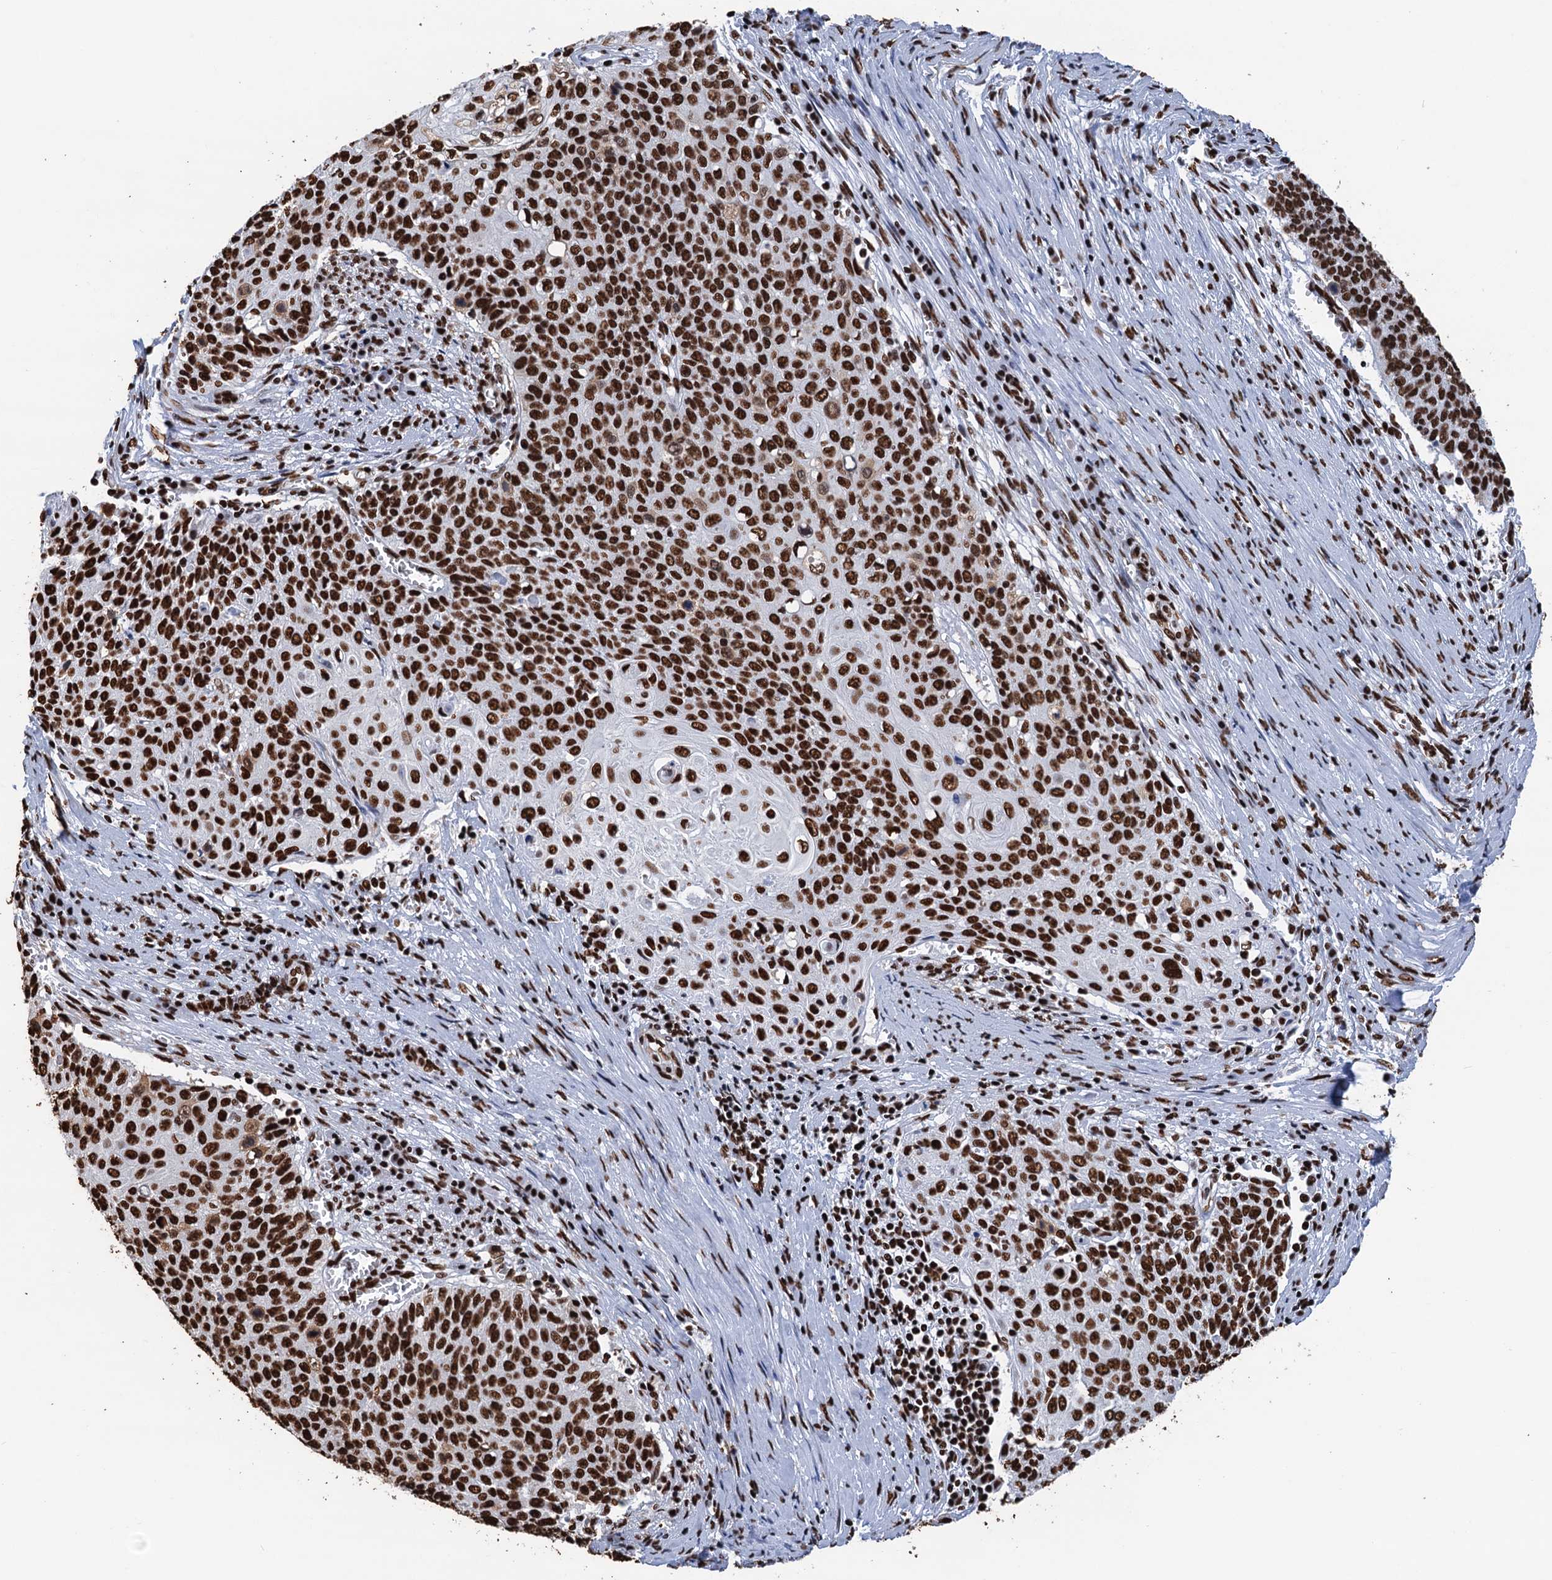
{"staining": {"intensity": "strong", "quantity": ">75%", "location": "nuclear"}, "tissue": "cervical cancer", "cell_type": "Tumor cells", "image_type": "cancer", "snomed": [{"axis": "morphology", "description": "Squamous cell carcinoma, NOS"}, {"axis": "topography", "description": "Cervix"}], "caption": "A micrograph showing strong nuclear expression in approximately >75% of tumor cells in cervical cancer (squamous cell carcinoma), as visualized by brown immunohistochemical staining.", "gene": "UBA2", "patient": {"sex": "female", "age": 39}}